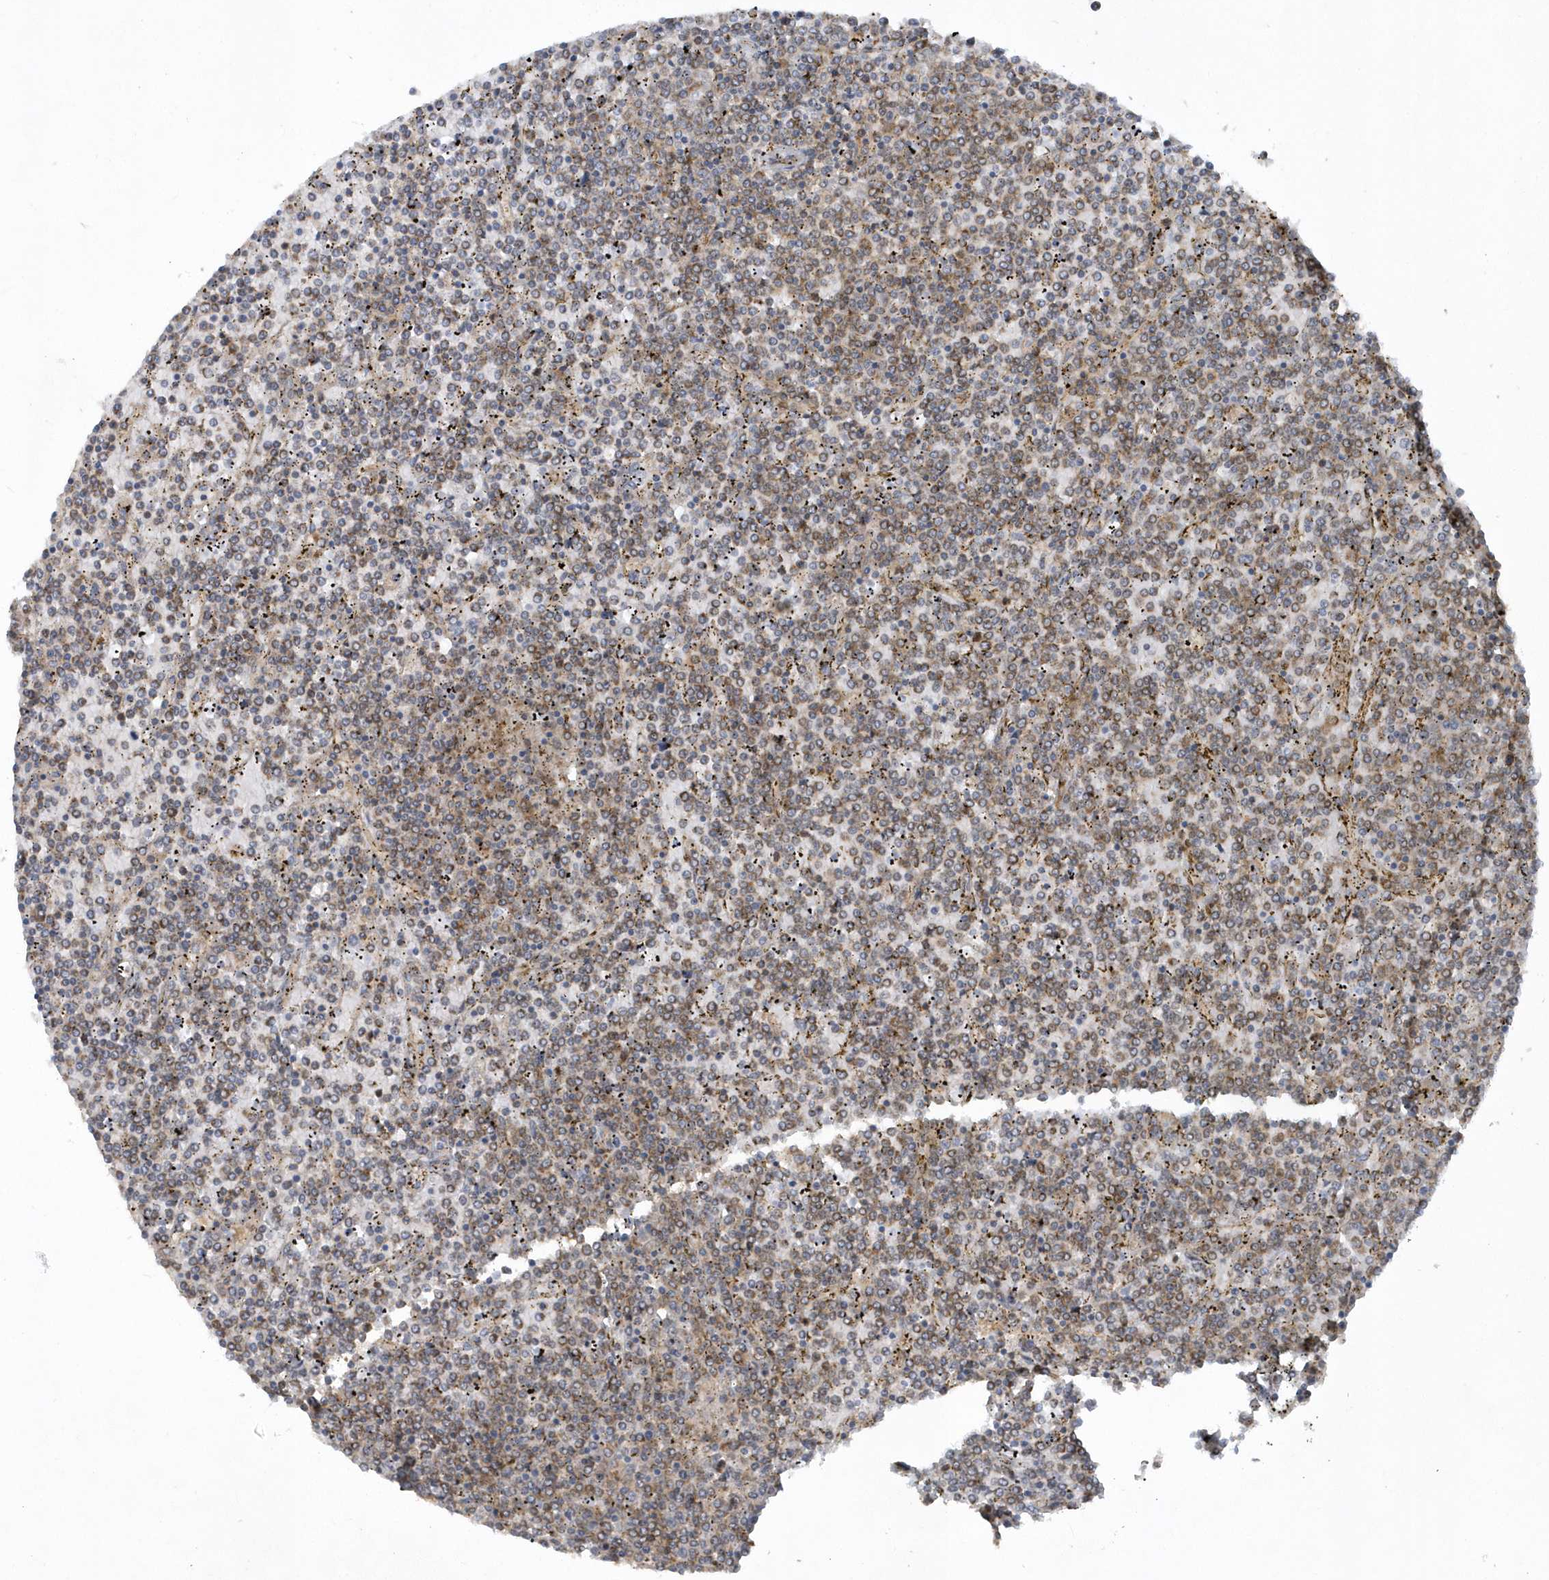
{"staining": {"intensity": "moderate", "quantity": "25%-75%", "location": "cytoplasmic/membranous"}, "tissue": "lymphoma", "cell_type": "Tumor cells", "image_type": "cancer", "snomed": [{"axis": "morphology", "description": "Malignant lymphoma, non-Hodgkin's type, Low grade"}, {"axis": "topography", "description": "Spleen"}], "caption": "Lymphoma stained with a protein marker demonstrates moderate staining in tumor cells.", "gene": "THG1L", "patient": {"sex": "female", "age": 19}}